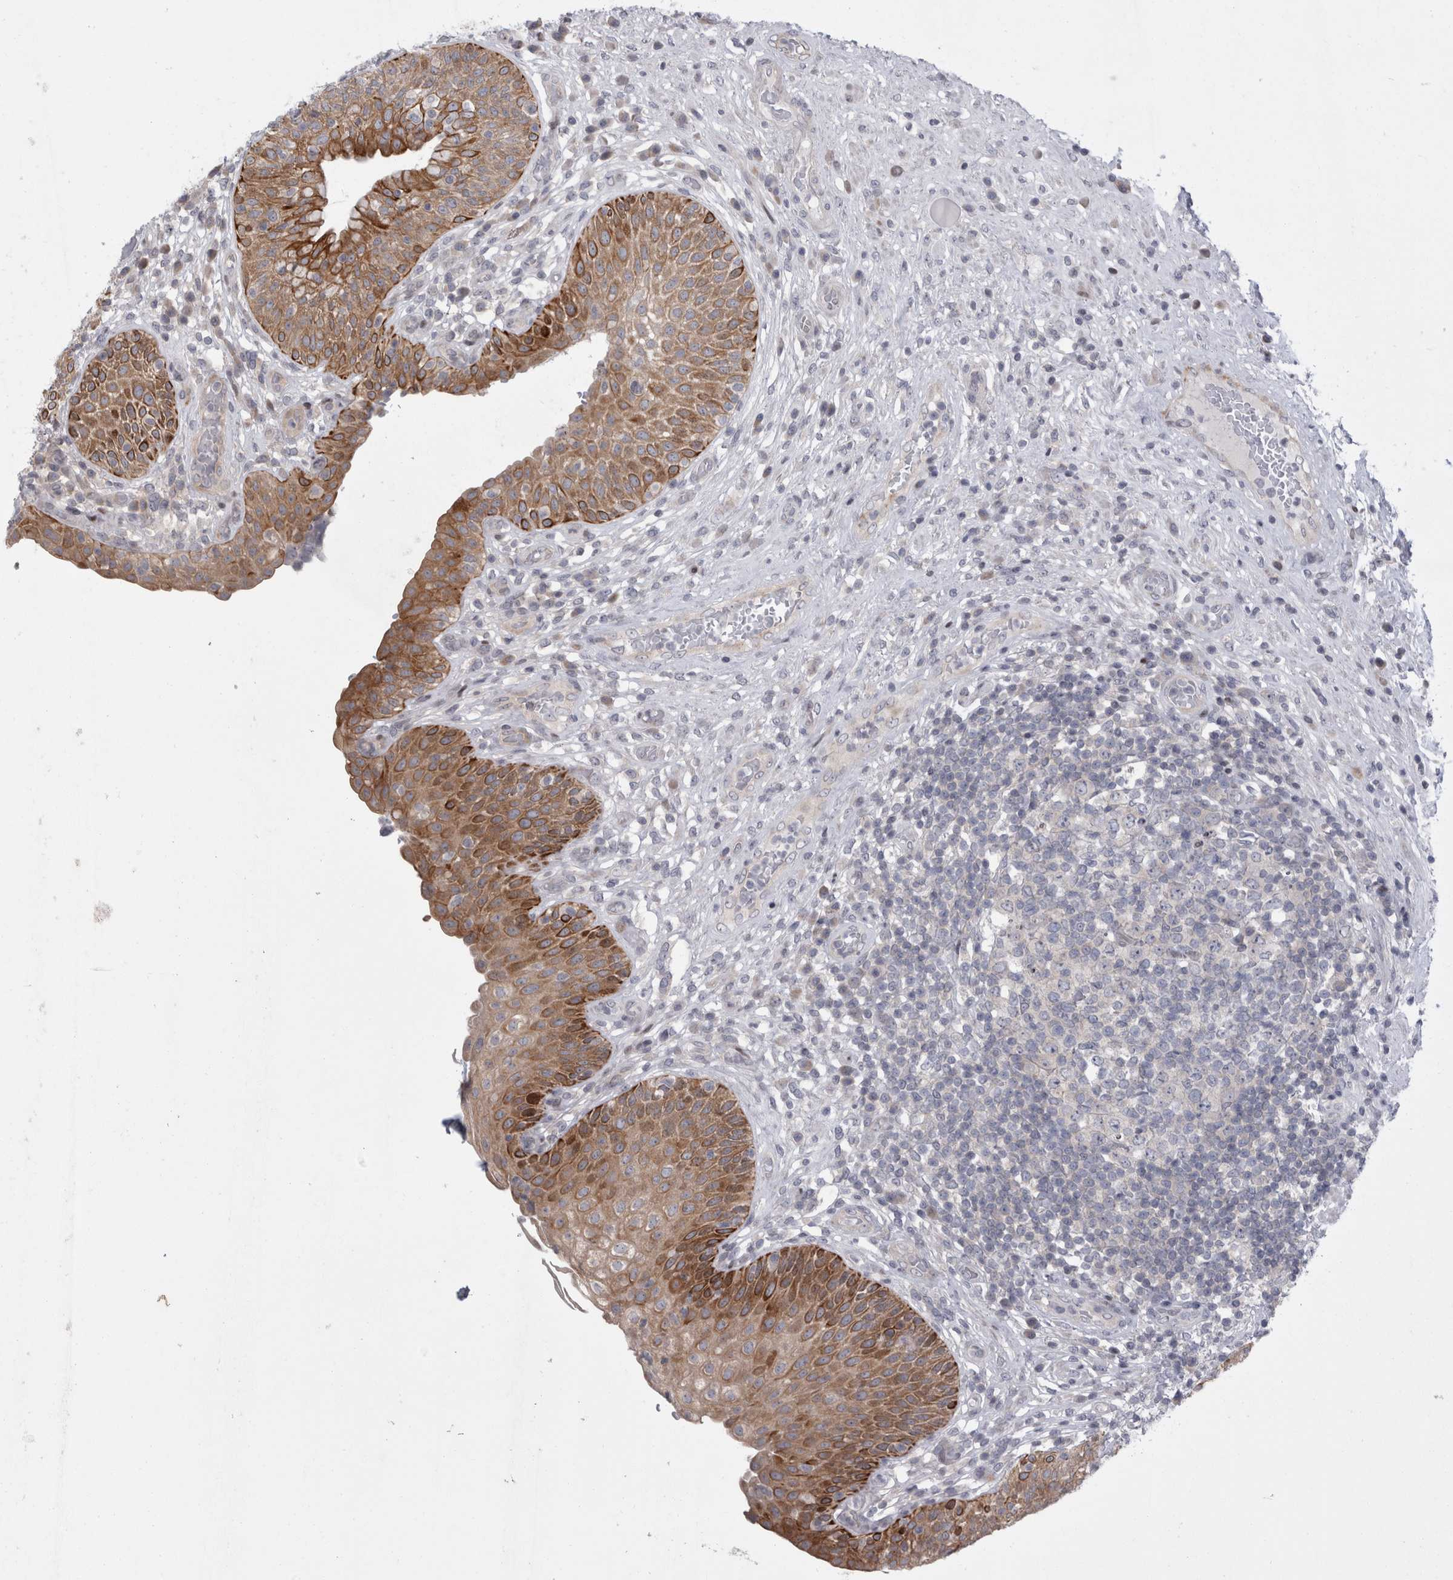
{"staining": {"intensity": "moderate", "quantity": ">75%", "location": "cytoplasmic/membranous"}, "tissue": "urinary bladder", "cell_type": "Urothelial cells", "image_type": "normal", "snomed": [{"axis": "morphology", "description": "Normal tissue, NOS"}, {"axis": "topography", "description": "Urinary bladder"}], "caption": "This is a micrograph of immunohistochemistry staining of benign urinary bladder, which shows moderate staining in the cytoplasmic/membranous of urothelial cells.", "gene": "UTP25", "patient": {"sex": "female", "age": 62}}